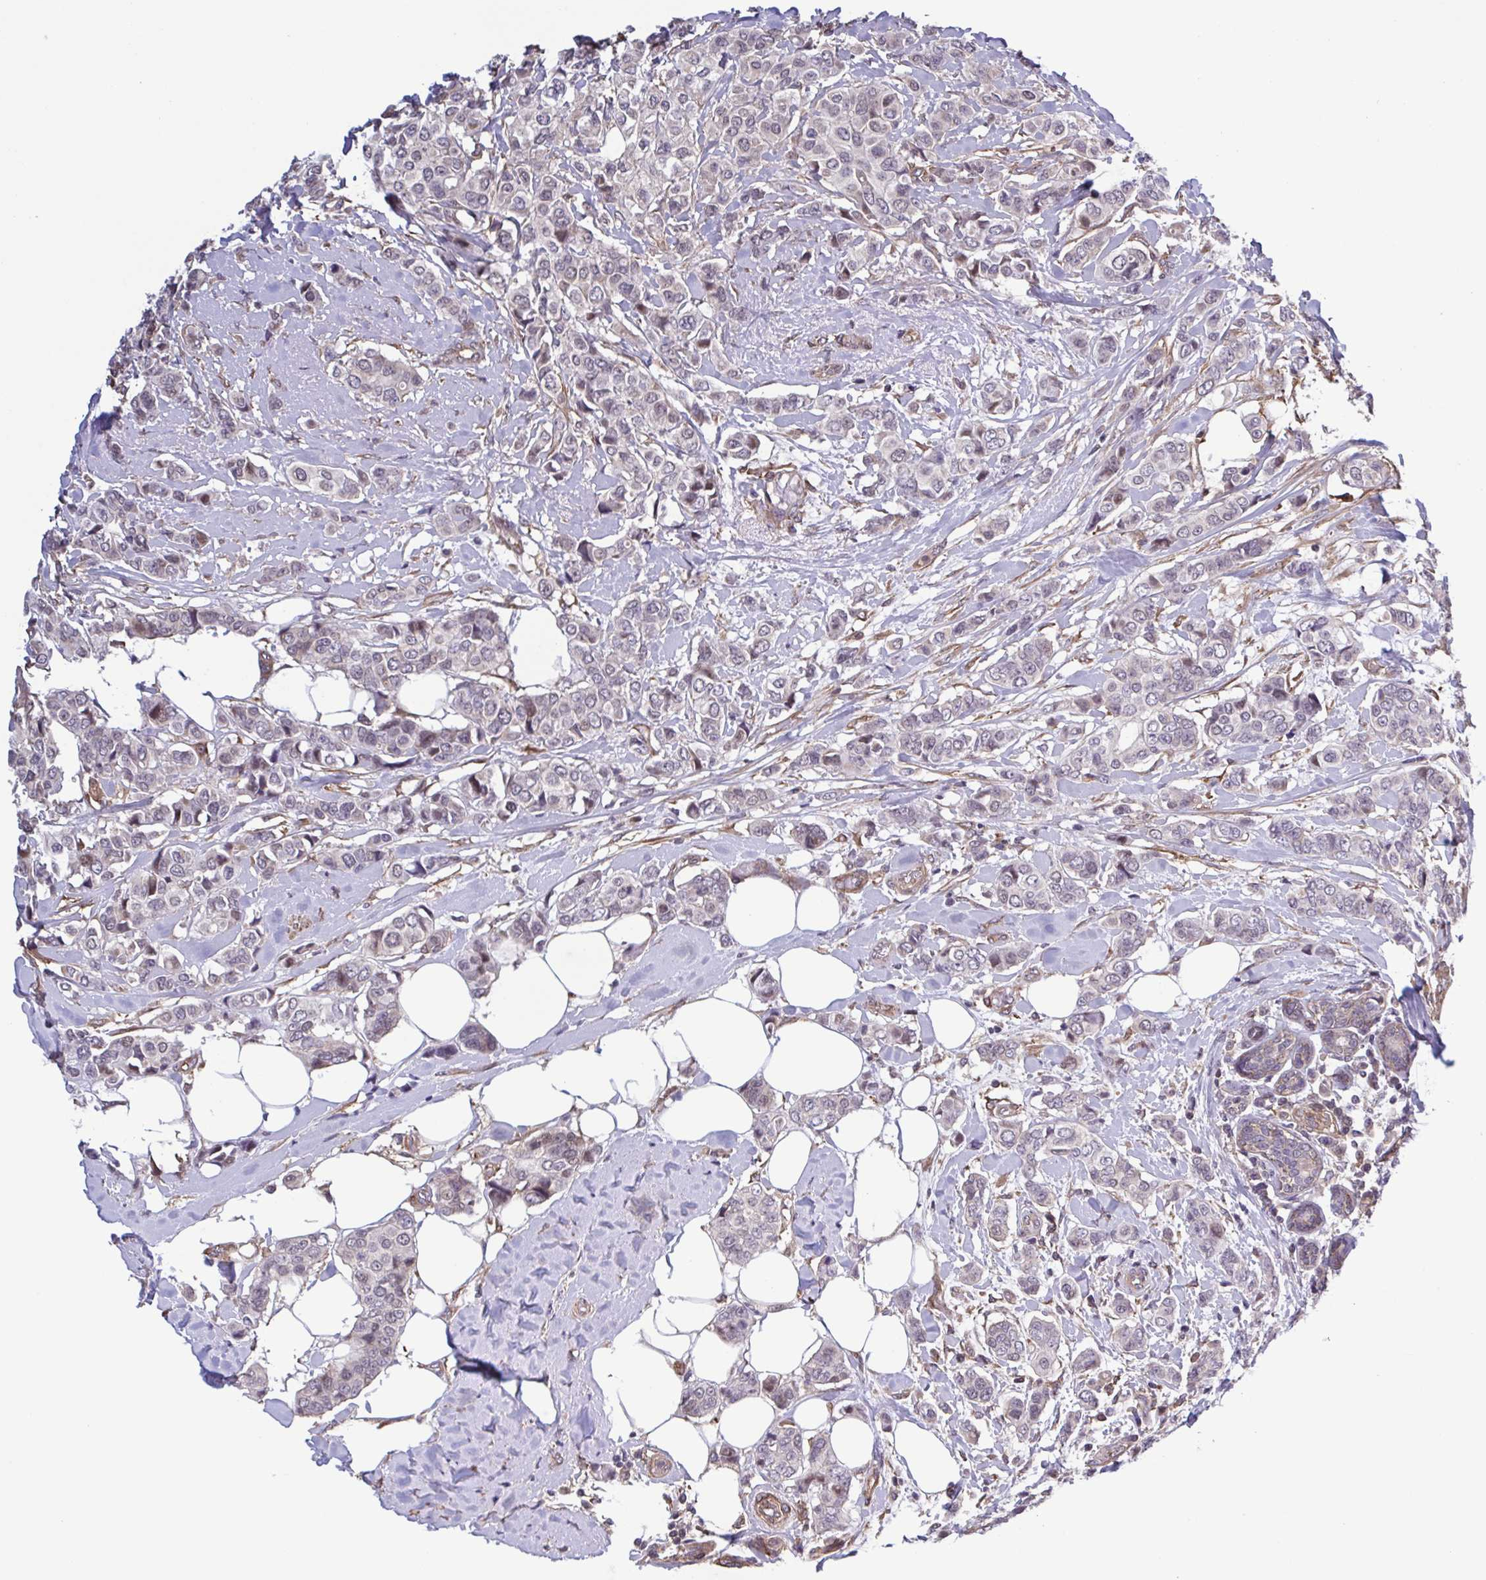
{"staining": {"intensity": "negative", "quantity": "none", "location": "none"}, "tissue": "breast cancer", "cell_type": "Tumor cells", "image_type": "cancer", "snomed": [{"axis": "morphology", "description": "Lobular carcinoma"}, {"axis": "topography", "description": "Breast"}], "caption": "Image shows no significant protein positivity in tumor cells of breast lobular carcinoma.", "gene": "ZNF200", "patient": {"sex": "female", "age": 51}}